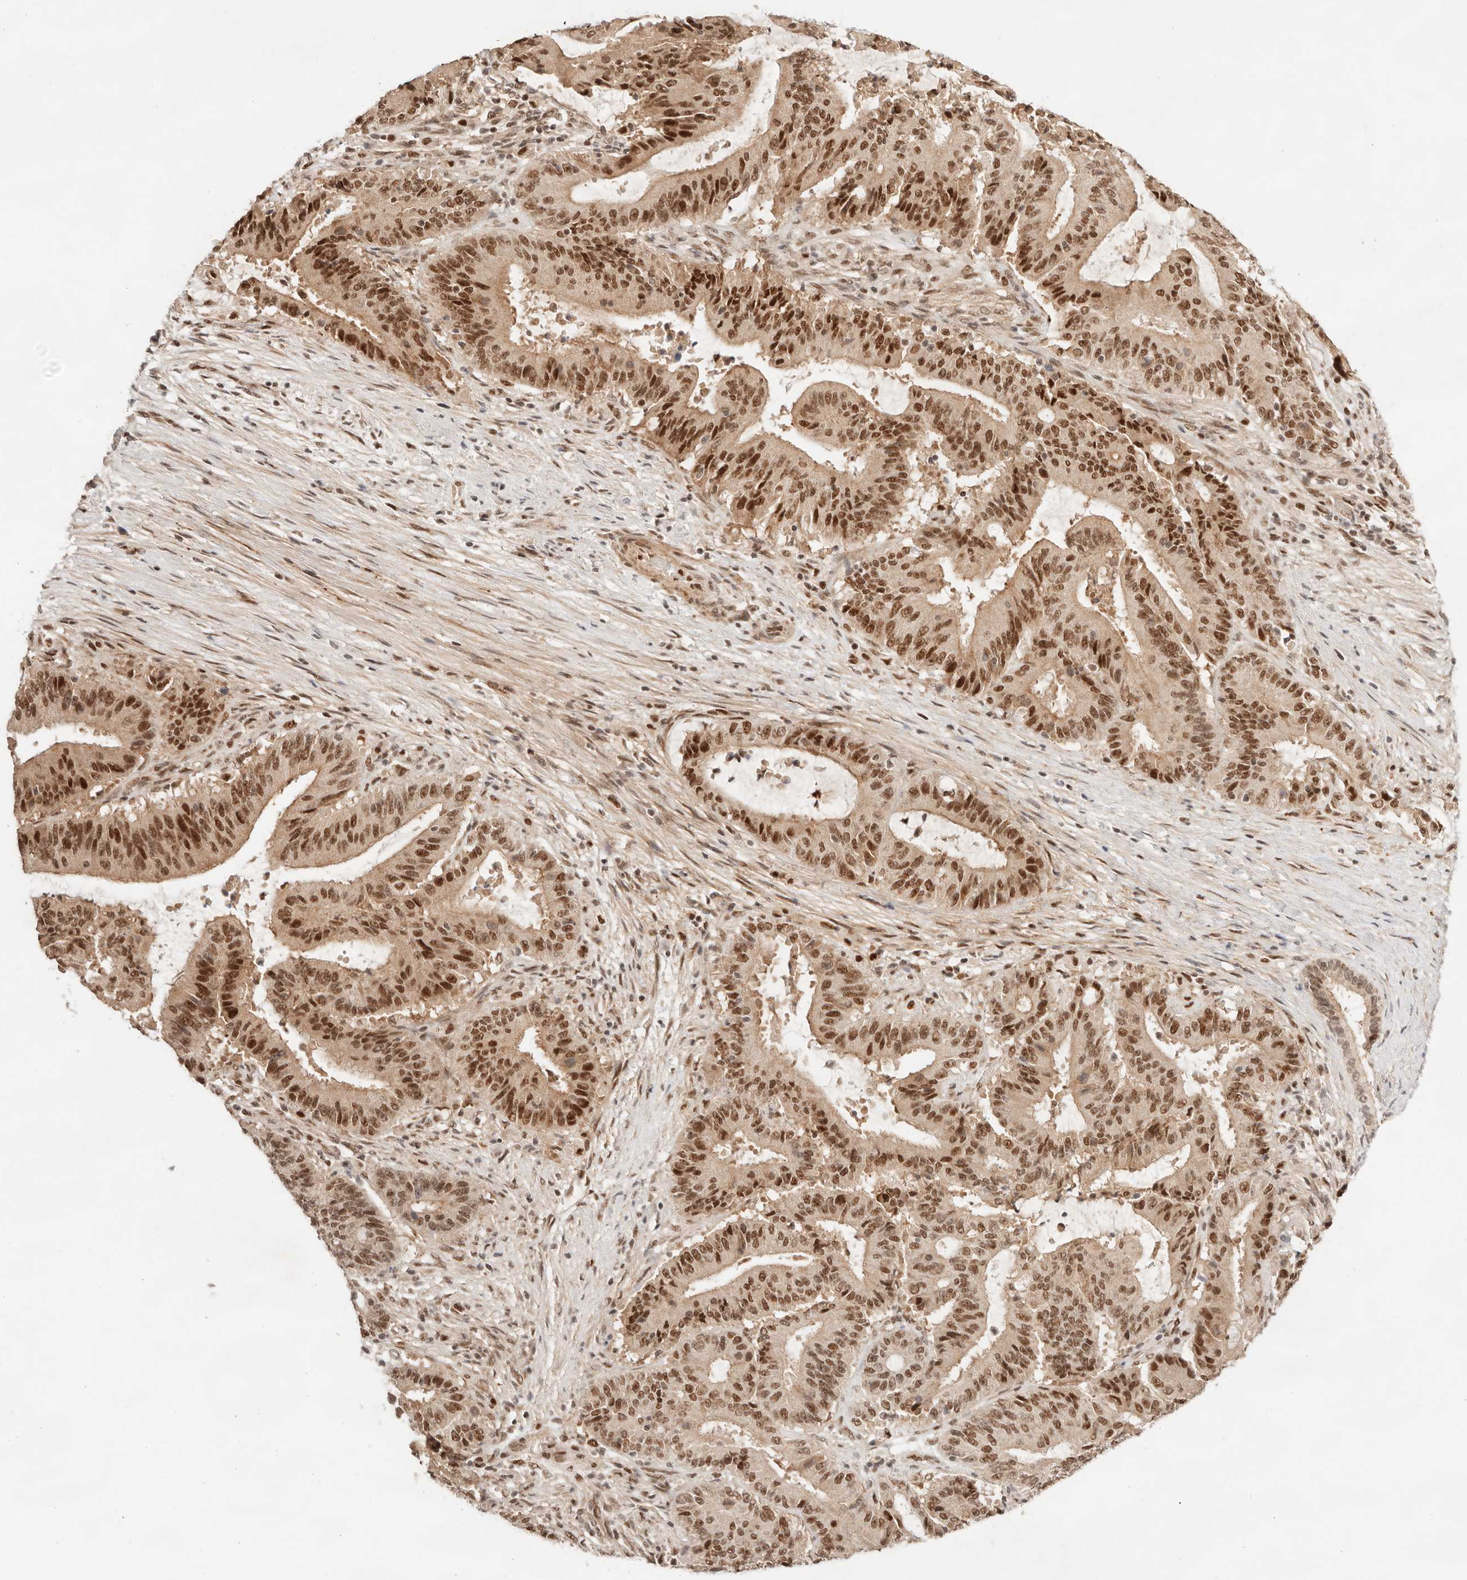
{"staining": {"intensity": "strong", "quantity": ">75%", "location": "nuclear"}, "tissue": "liver cancer", "cell_type": "Tumor cells", "image_type": "cancer", "snomed": [{"axis": "morphology", "description": "Normal tissue, NOS"}, {"axis": "morphology", "description": "Cholangiocarcinoma"}, {"axis": "topography", "description": "Liver"}, {"axis": "topography", "description": "Peripheral nerve tissue"}], "caption": "Protein expression analysis of human liver cholangiocarcinoma reveals strong nuclear positivity in approximately >75% of tumor cells. Nuclei are stained in blue.", "gene": "GTF2E2", "patient": {"sex": "female", "age": 73}}